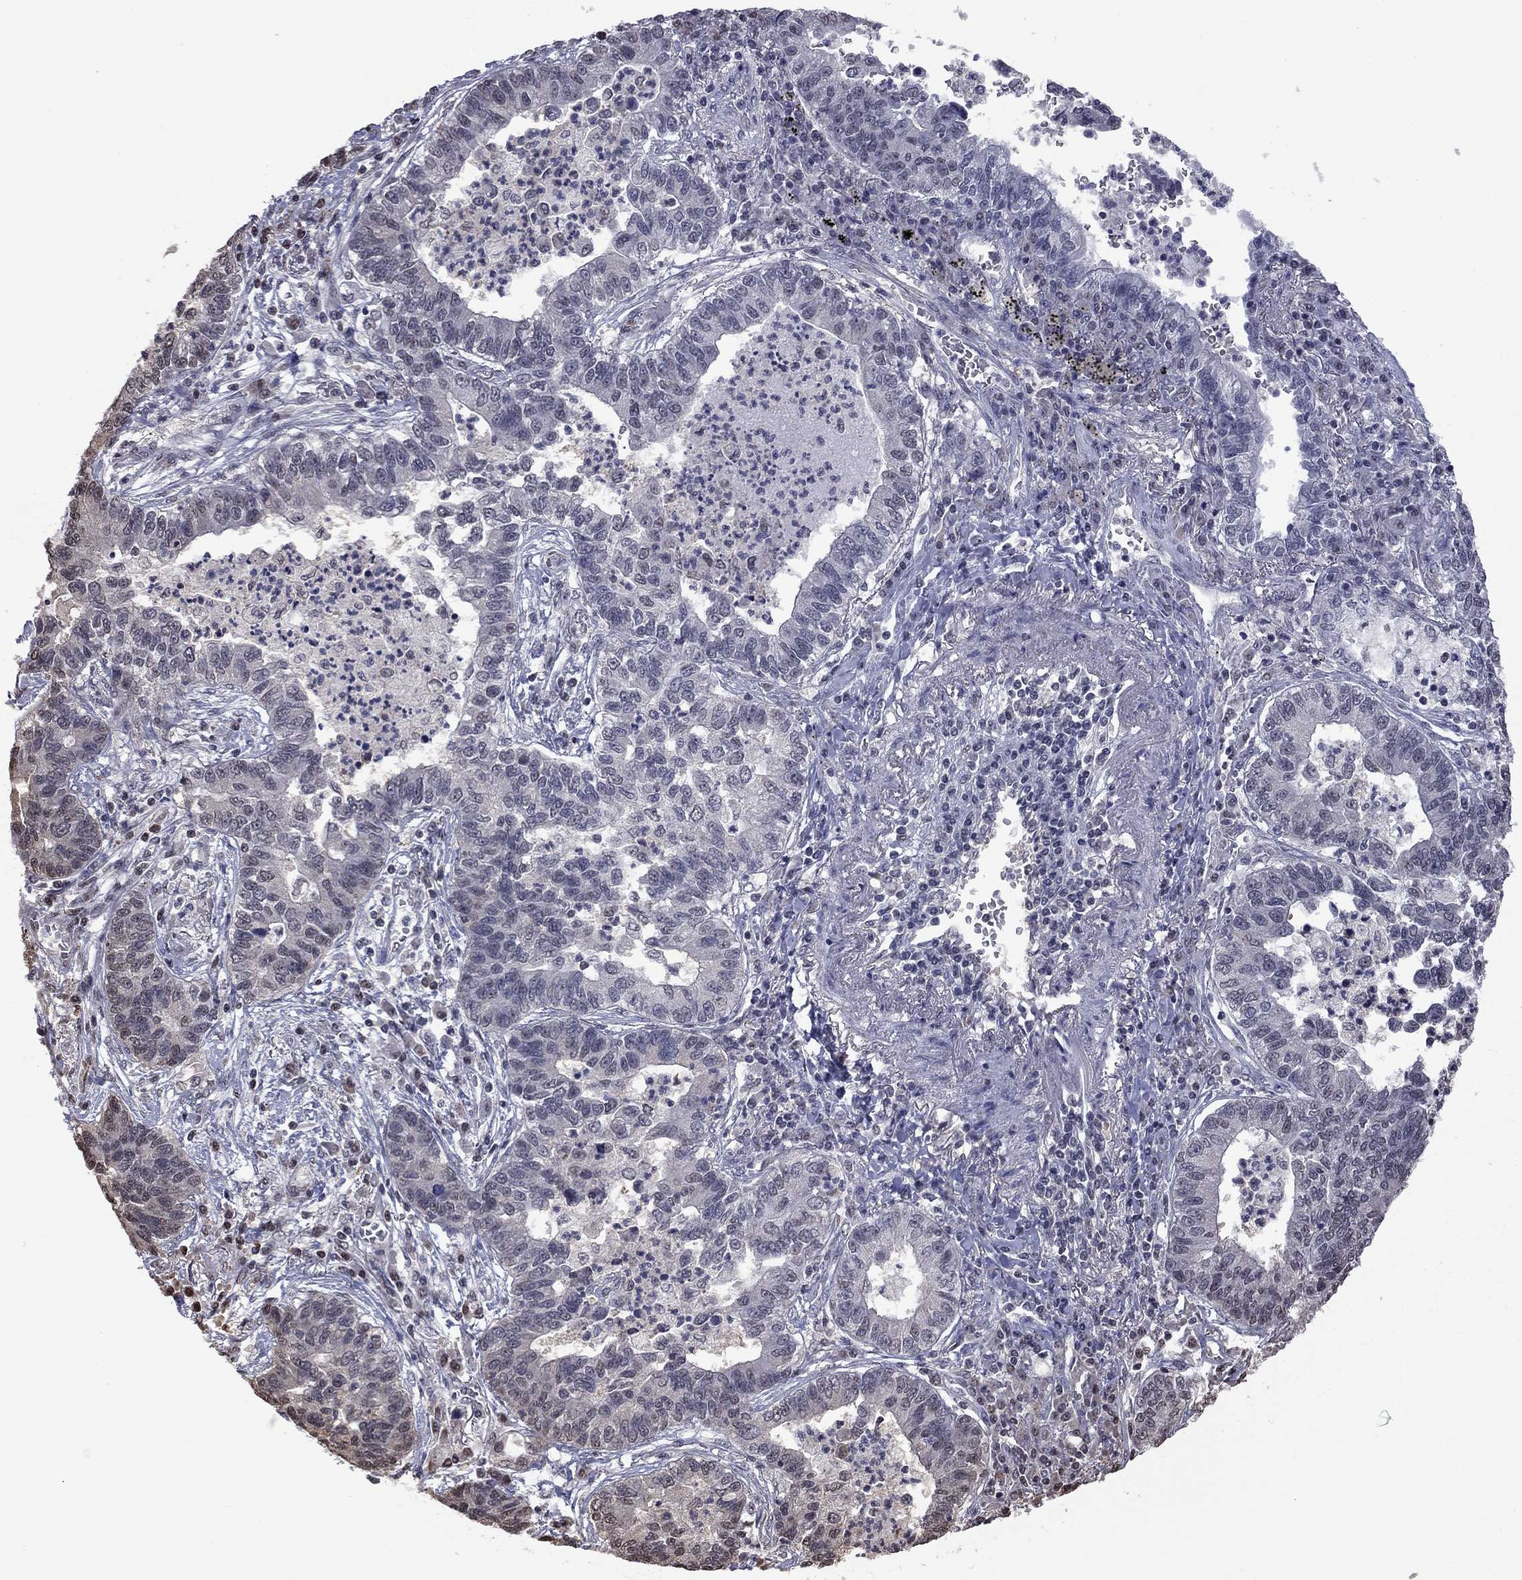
{"staining": {"intensity": "negative", "quantity": "none", "location": "none"}, "tissue": "lung cancer", "cell_type": "Tumor cells", "image_type": "cancer", "snomed": [{"axis": "morphology", "description": "Adenocarcinoma, NOS"}, {"axis": "topography", "description": "Lung"}], "caption": "Tumor cells are negative for protein expression in human lung cancer.", "gene": "RFWD3", "patient": {"sex": "female", "age": 57}}